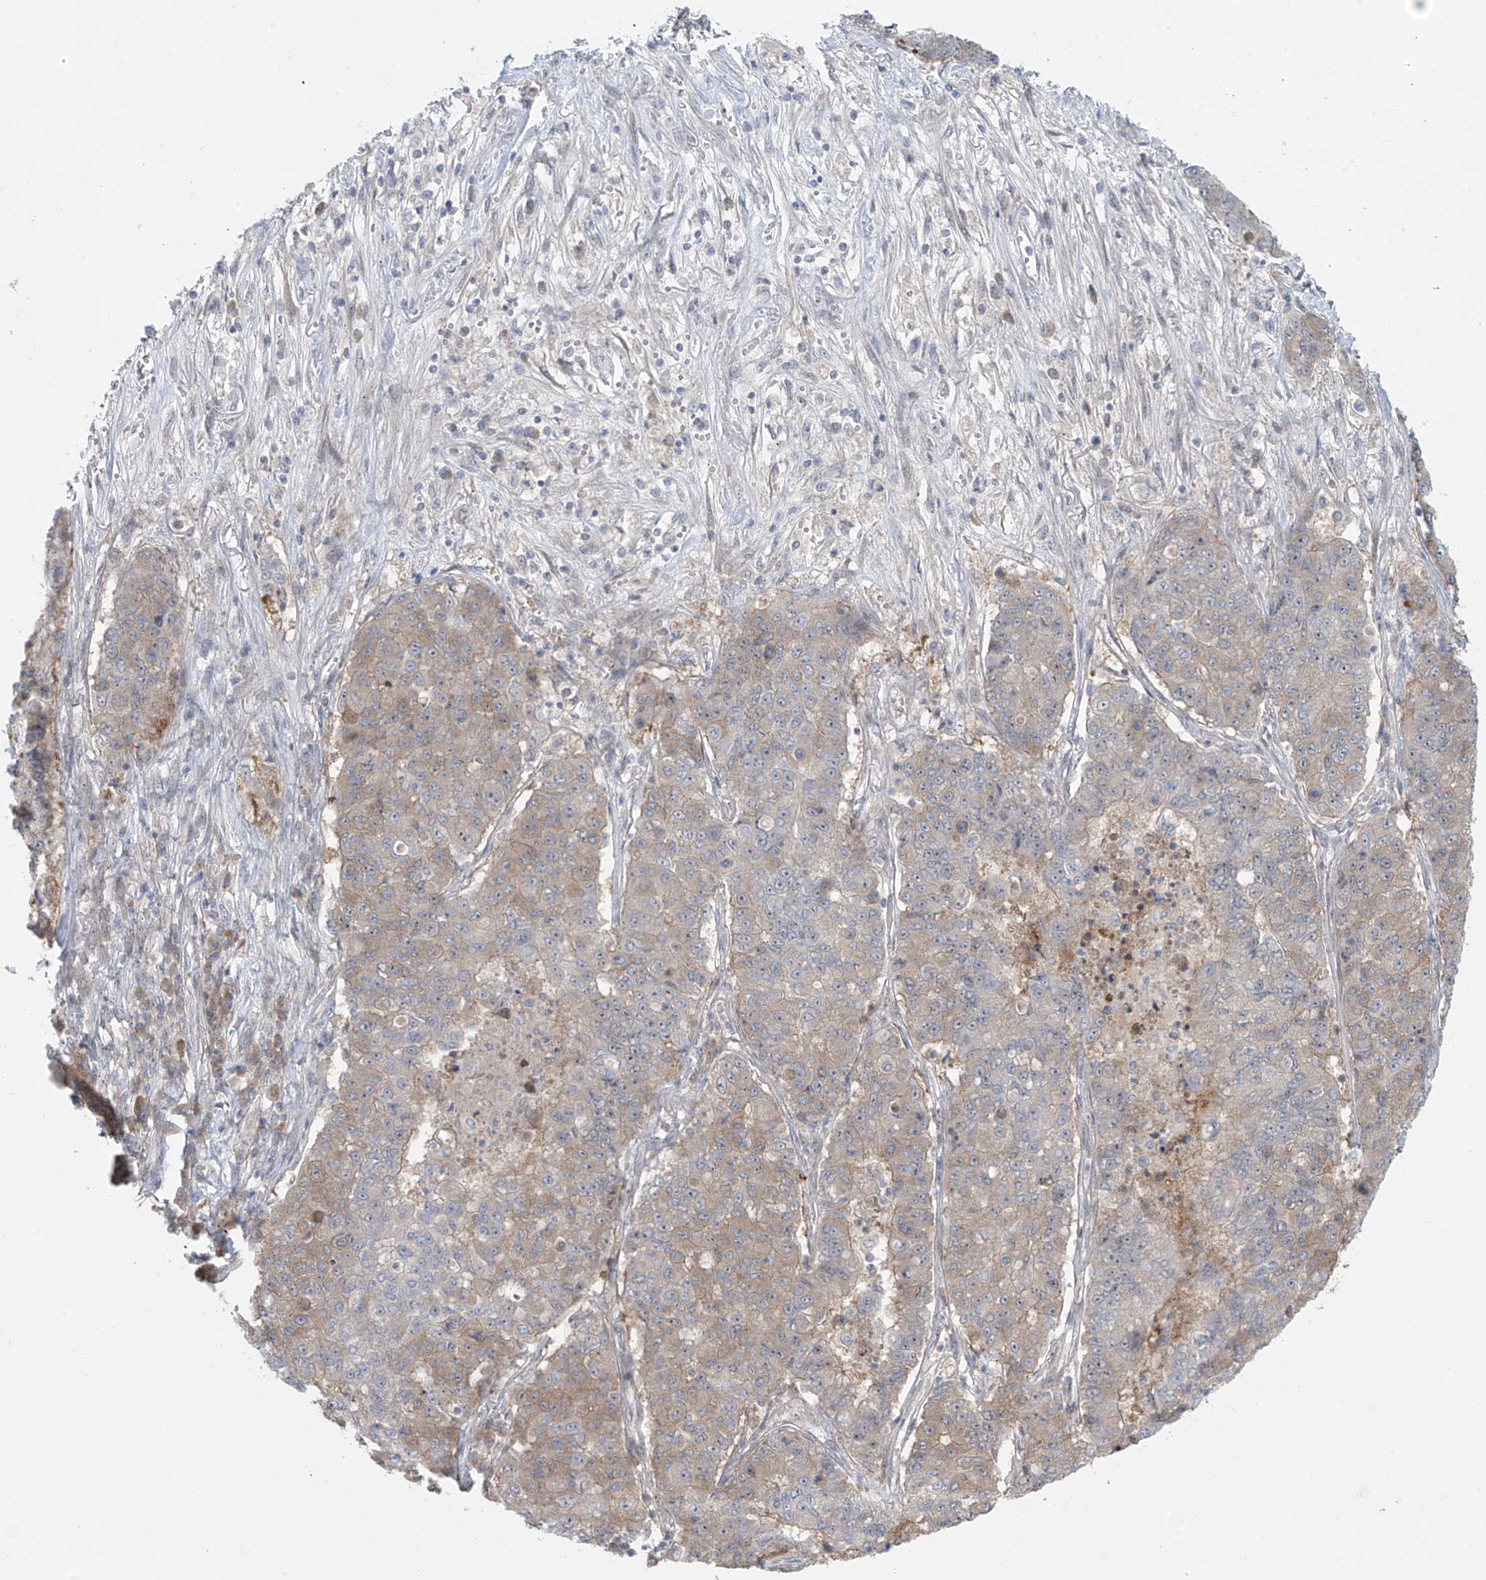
{"staining": {"intensity": "weak", "quantity": "25%-75%", "location": "cytoplasmic/membranous"}, "tissue": "lung cancer", "cell_type": "Tumor cells", "image_type": "cancer", "snomed": [{"axis": "morphology", "description": "Squamous cell carcinoma, NOS"}, {"axis": "topography", "description": "Lung"}], "caption": "Protein expression analysis of human lung squamous cell carcinoma reveals weak cytoplasmic/membranous expression in approximately 25%-75% of tumor cells.", "gene": "PPAT", "patient": {"sex": "male", "age": 74}}